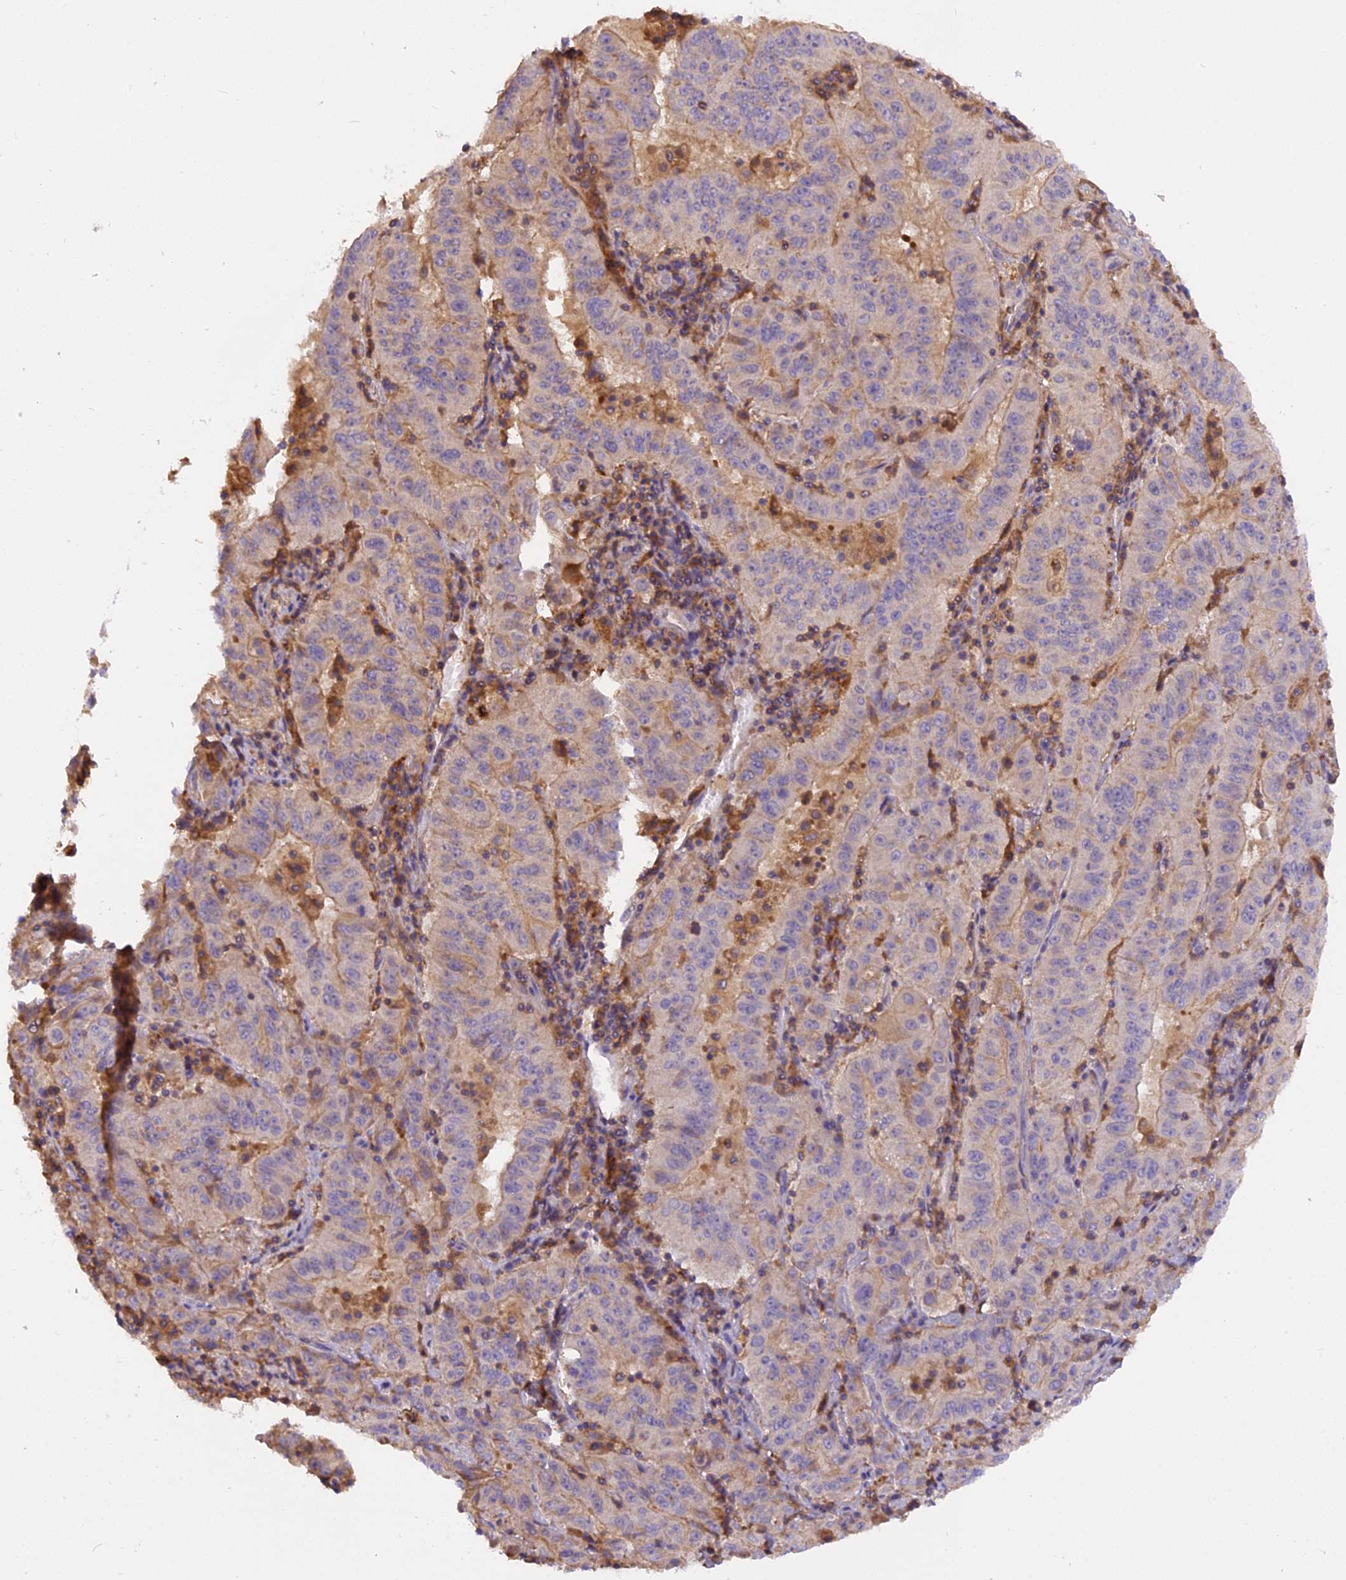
{"staining": {"intensity": "negative", "quantity": "none", "location": "none"}, "tissue": "pancreatic cancer", "cell_type": "Tumor cells", "image_type": "cancer", "snomed": [{"axis": "morphology", "description": "Adenocarcinoma, NOS"}, {"axis": "topography", "description": "Pancreas"}], "caption": "DAB (3,3'-diaminobenzidine) immunohistochemical staining of pancreatic cancer shows no significant staining in tumor cells.", "gene": "STOML1", "patient": {"sex": "male", "age": 63}}